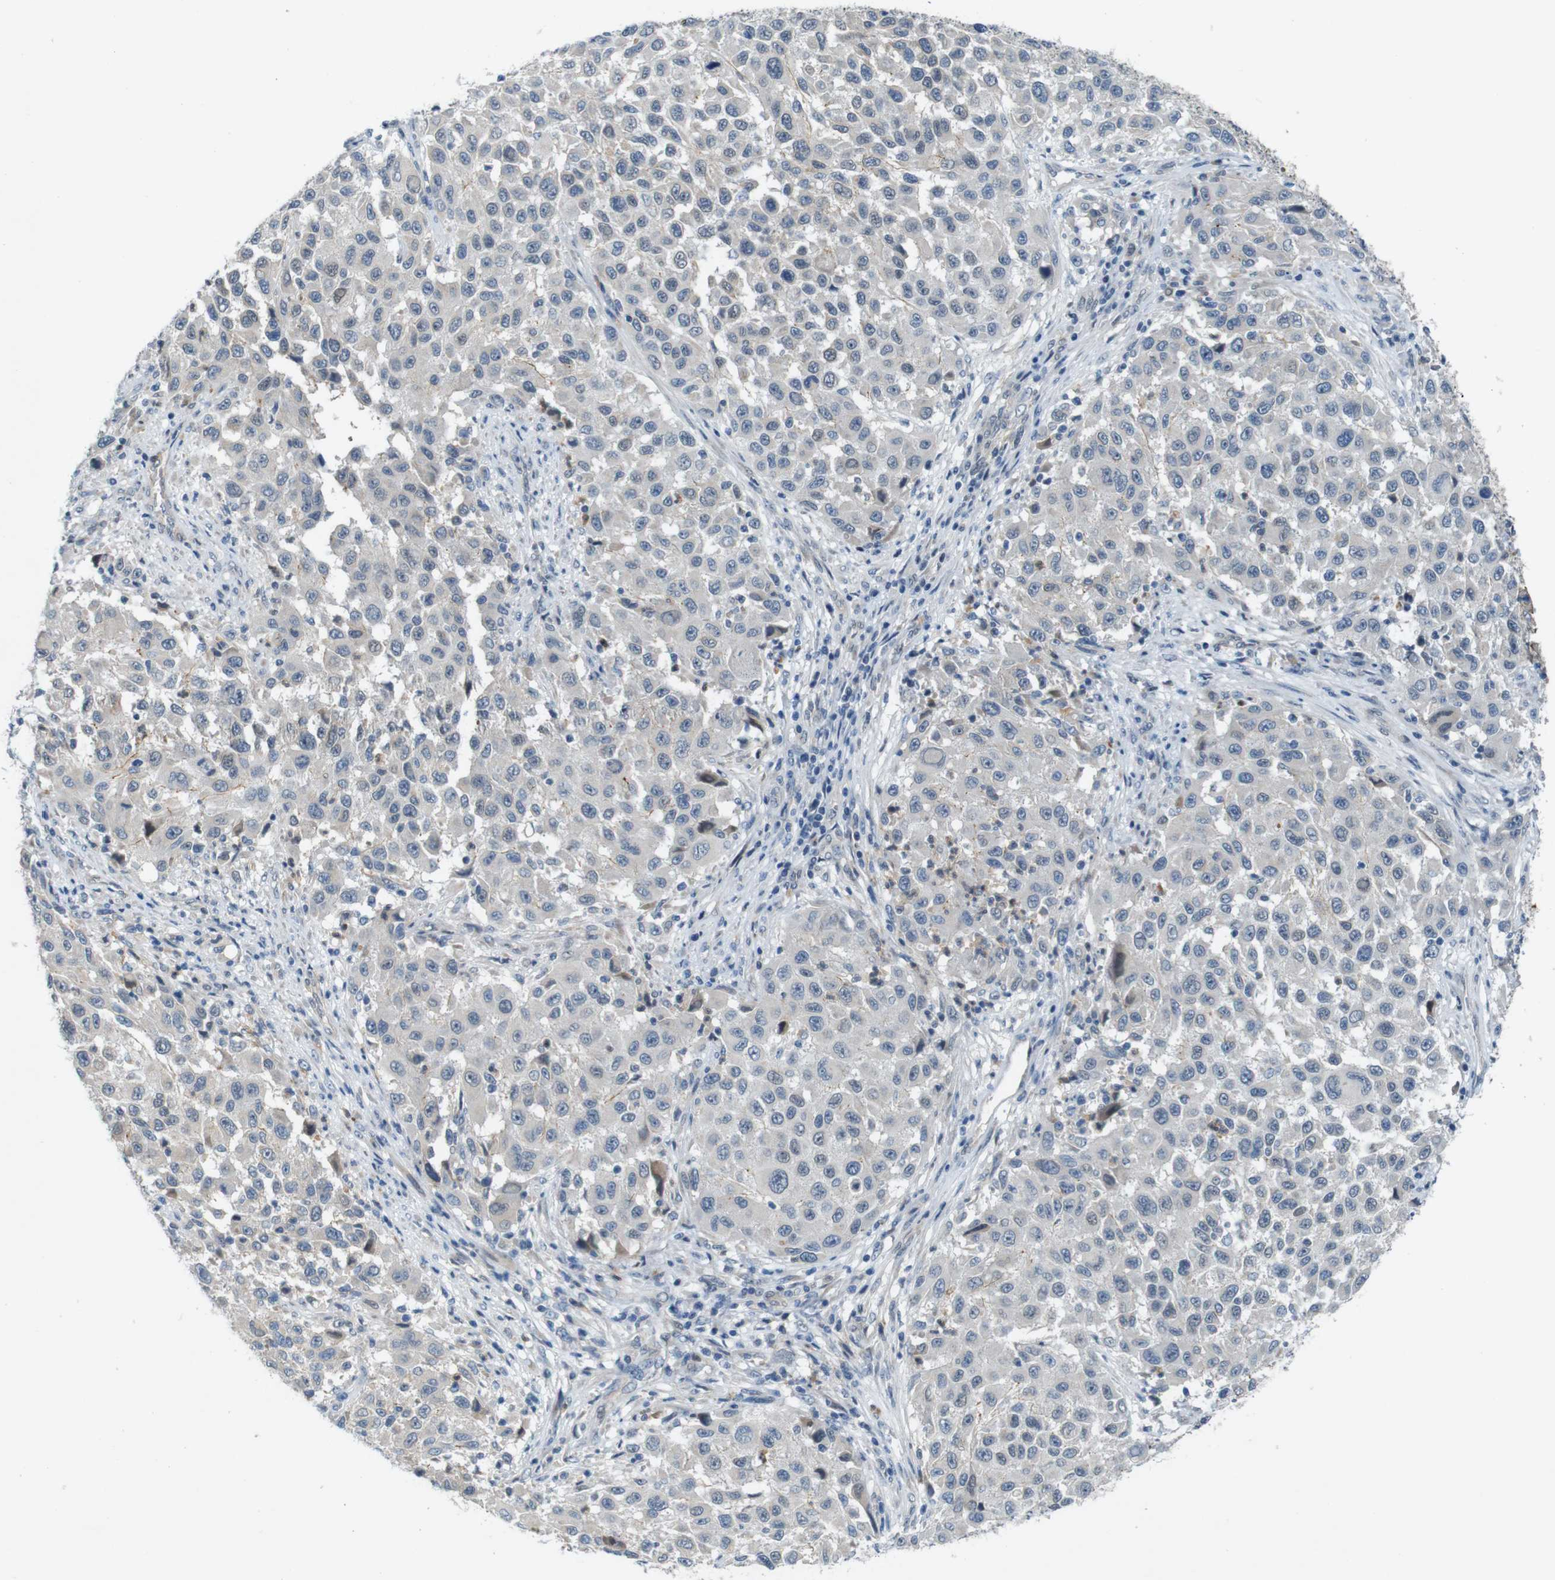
{"staining": {"intensity": "negative", "quantity": "none", "location": "none"}, "tissue": "melanoma", "cell_type": "Tumor cells", "image_type": "cancer", "snomed": [{"axis": "morphology", "description": "Malignant melanoma, Metastatic site"}, {"axis": "topography", "description": "Lymph node"}], "caption": "Immunohistochemistry (IHC) of human malignant melanoma (metastatic site) reveals no staining in tumor cells. (DAB (3,3'-diaminobenzidine) immunohistochemistry (IHC) with hematoxylin counter stain).", "gene": "SKI", "patient": {"sex": "male", "age": 61}}